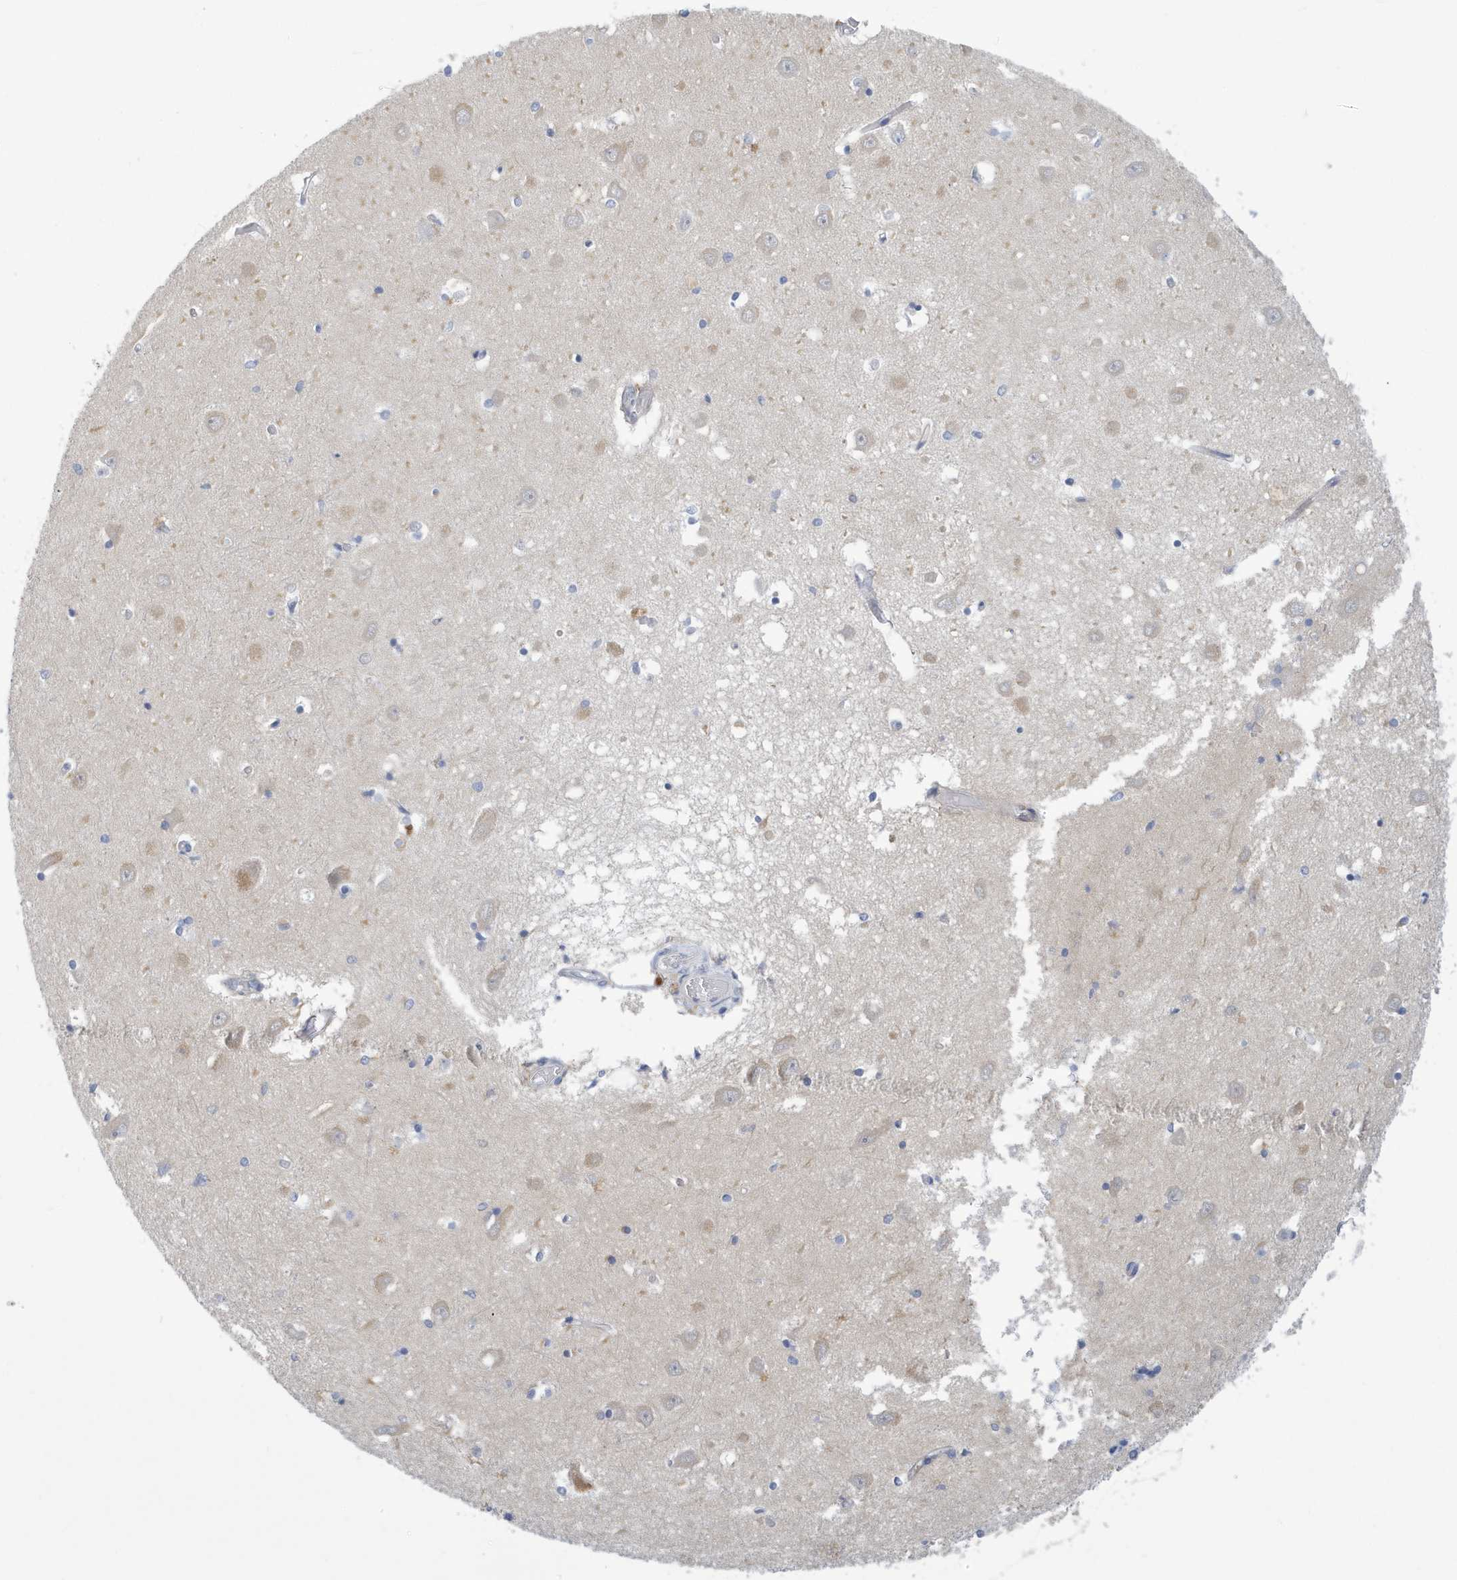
{"staining": {"intensity": "negative", "quantity": "none", "location": "none"}, "tissue": "hippocampus", "cell_type": "Glial cells", "image_type": "normal", "snomed": [{"axis": "morphology", "description": "Normal tissue, NOS"}, {"axis": "topography", "description": "Hippocampus"}], "caption": "Human hippocampus stained for a protein using immunohistochemistry (IHC) displays no expression in glial cells.", "gene": "VTA1", "patient": {"sex": "male", "age": 70}}